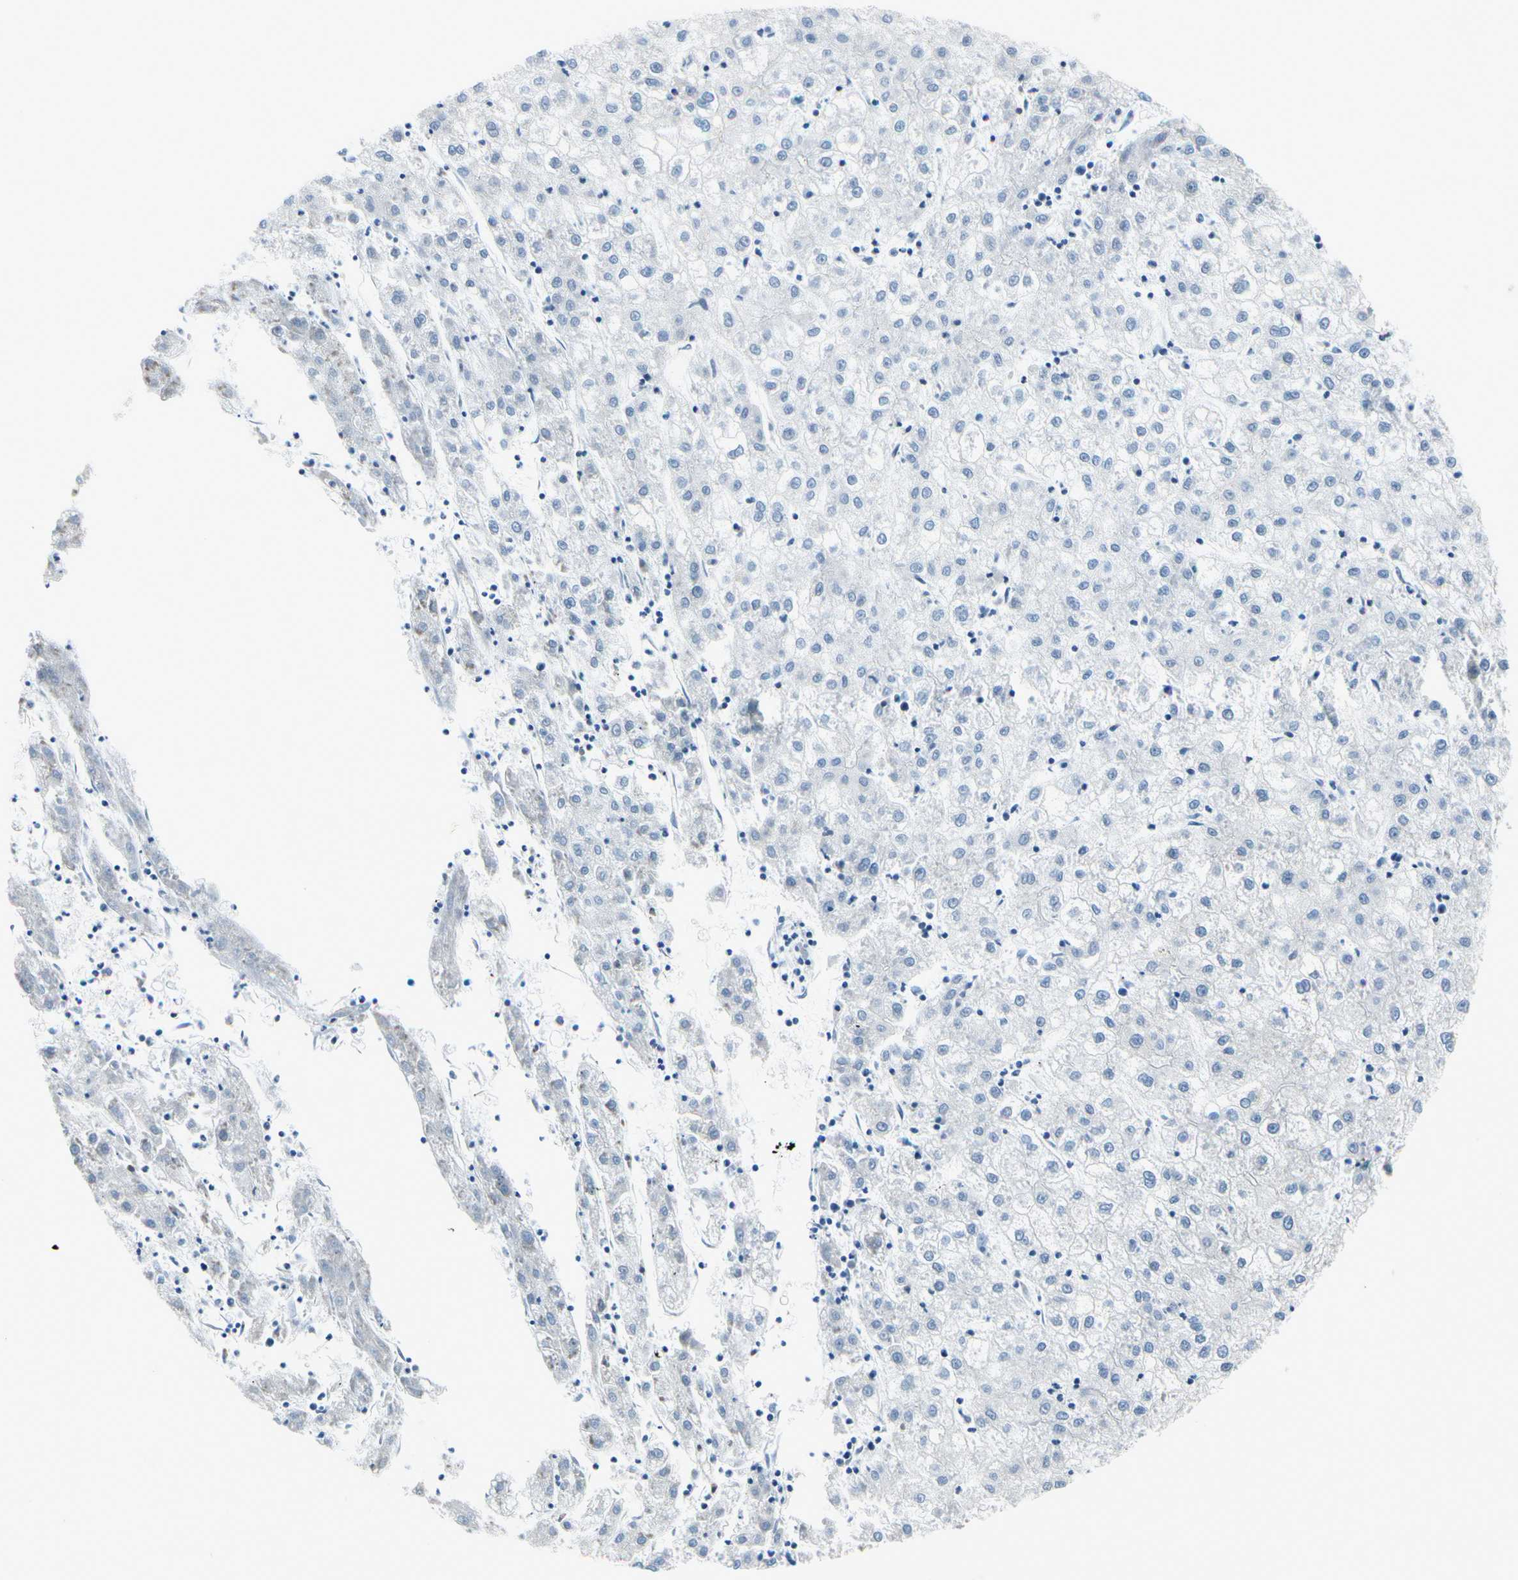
{"staining": {"intensity": "negative", "quantity": "none", "location": "none"}, "tissue": "liver cancer", "cell_type": "Tumor cells", "image_type": "cancer", "snomed": [{"axis": "morphology", "description": "Carcinoma, Hepatocellular, NOS"}, {"axis": "topography", "description": "Liver"}], "caption": "High magnification brightfield microscopy of liver hepatocellular carcinoma stained with DAB (brown) and counterstained with hematoxylin (blue): tumor cells show no significant staining. (Brightfield microscopy of DAB (3,3'-diaminobenzidine) immunohistochemistry at high magnification).", "gene": "FCER2", "patient": {"sex": "male", "age": 72}}